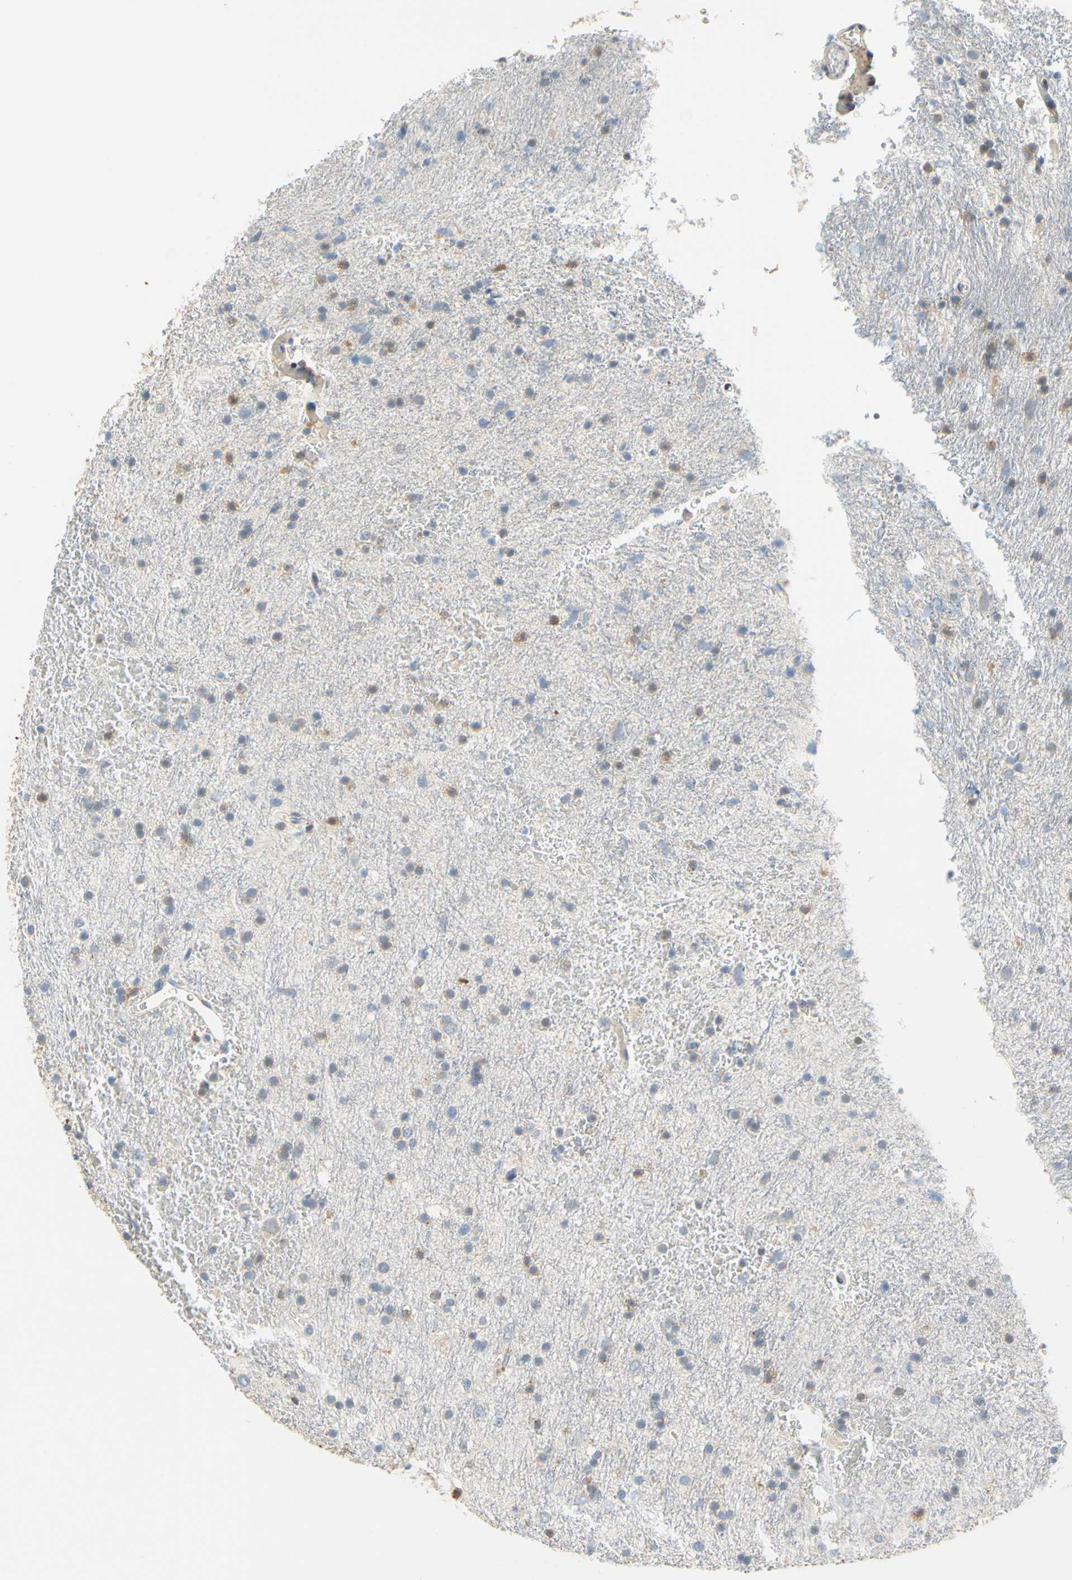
{"staining": {"intensity": "moderate", "quantity": "<25%", "location": "cytoplasmic/membranous"}, "tissue": "glioma", "cell_type": "Tumor cells", "image_type": "cancer", "snomed": [{"axis": "morphology", "description": "Glioma, malignant, Low grade"}, {"axis": "topography", "description": "Brain"}], "caption": "Glioma stained with a protein marker displays moderate staining in tumor cells.", "gene": "GPSM2", "patient": {"sex": "male", "age": 77}}